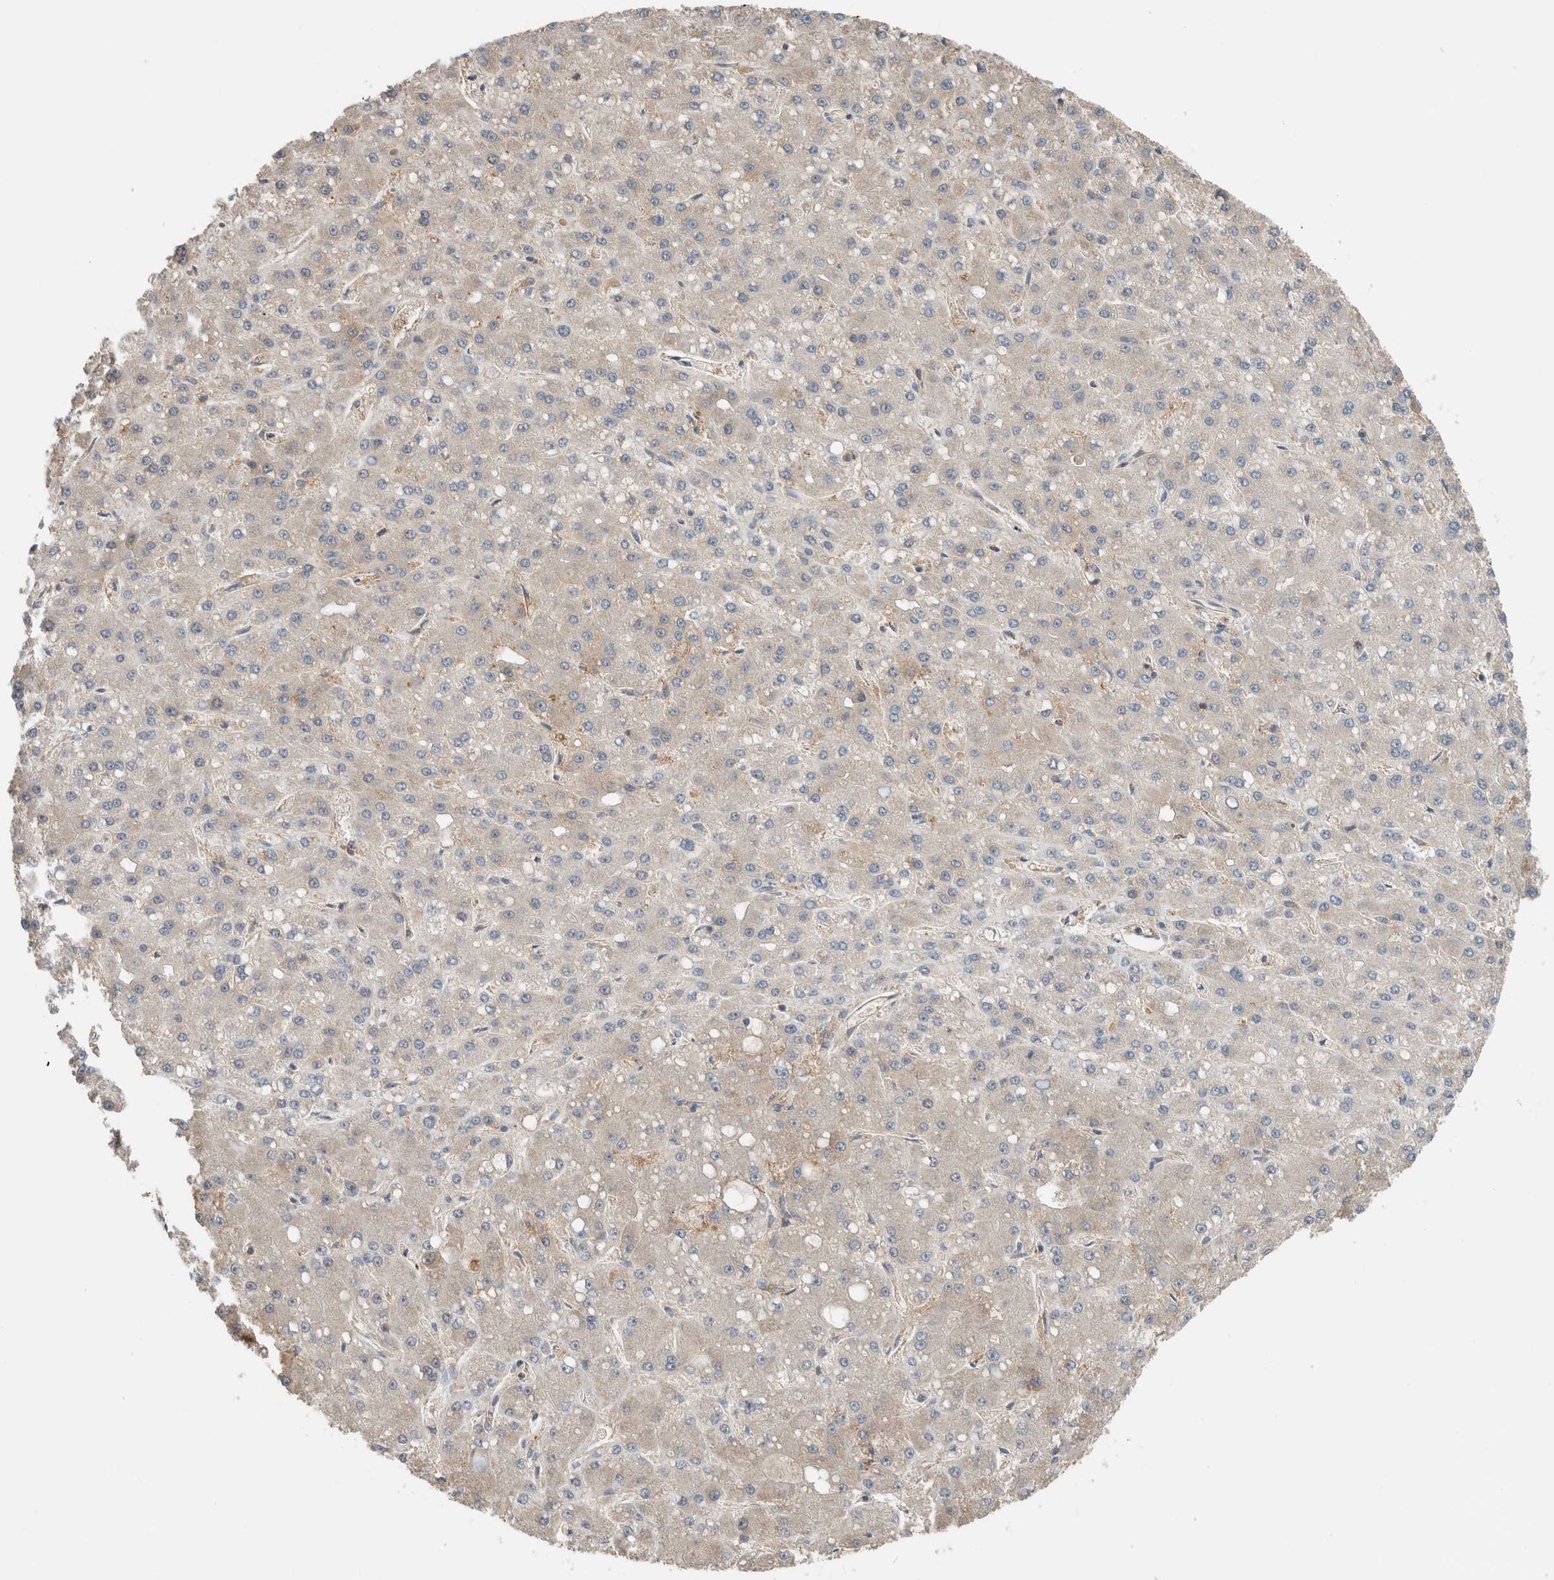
{"staining": {"intensity": "negative", "quantity": "none", "location": "none"}, "tissue": "liver cancer", "cell_type": "Tumor cells", "image_type": "cancer", "snomed": [{"axis": "morphology", "description": "Carcinoma, Hepatocellular, NOS"}, {"axis": "topography", "description": "Liver"}], "caption": "This is an immunohistochemistry (IHC) photomicrograph of liver cancer (hepatocellular carcinoma). There is no positivity in tumor cells.", "gene": "PFDN4", "patient": {"sex": "male", "age": 67}}